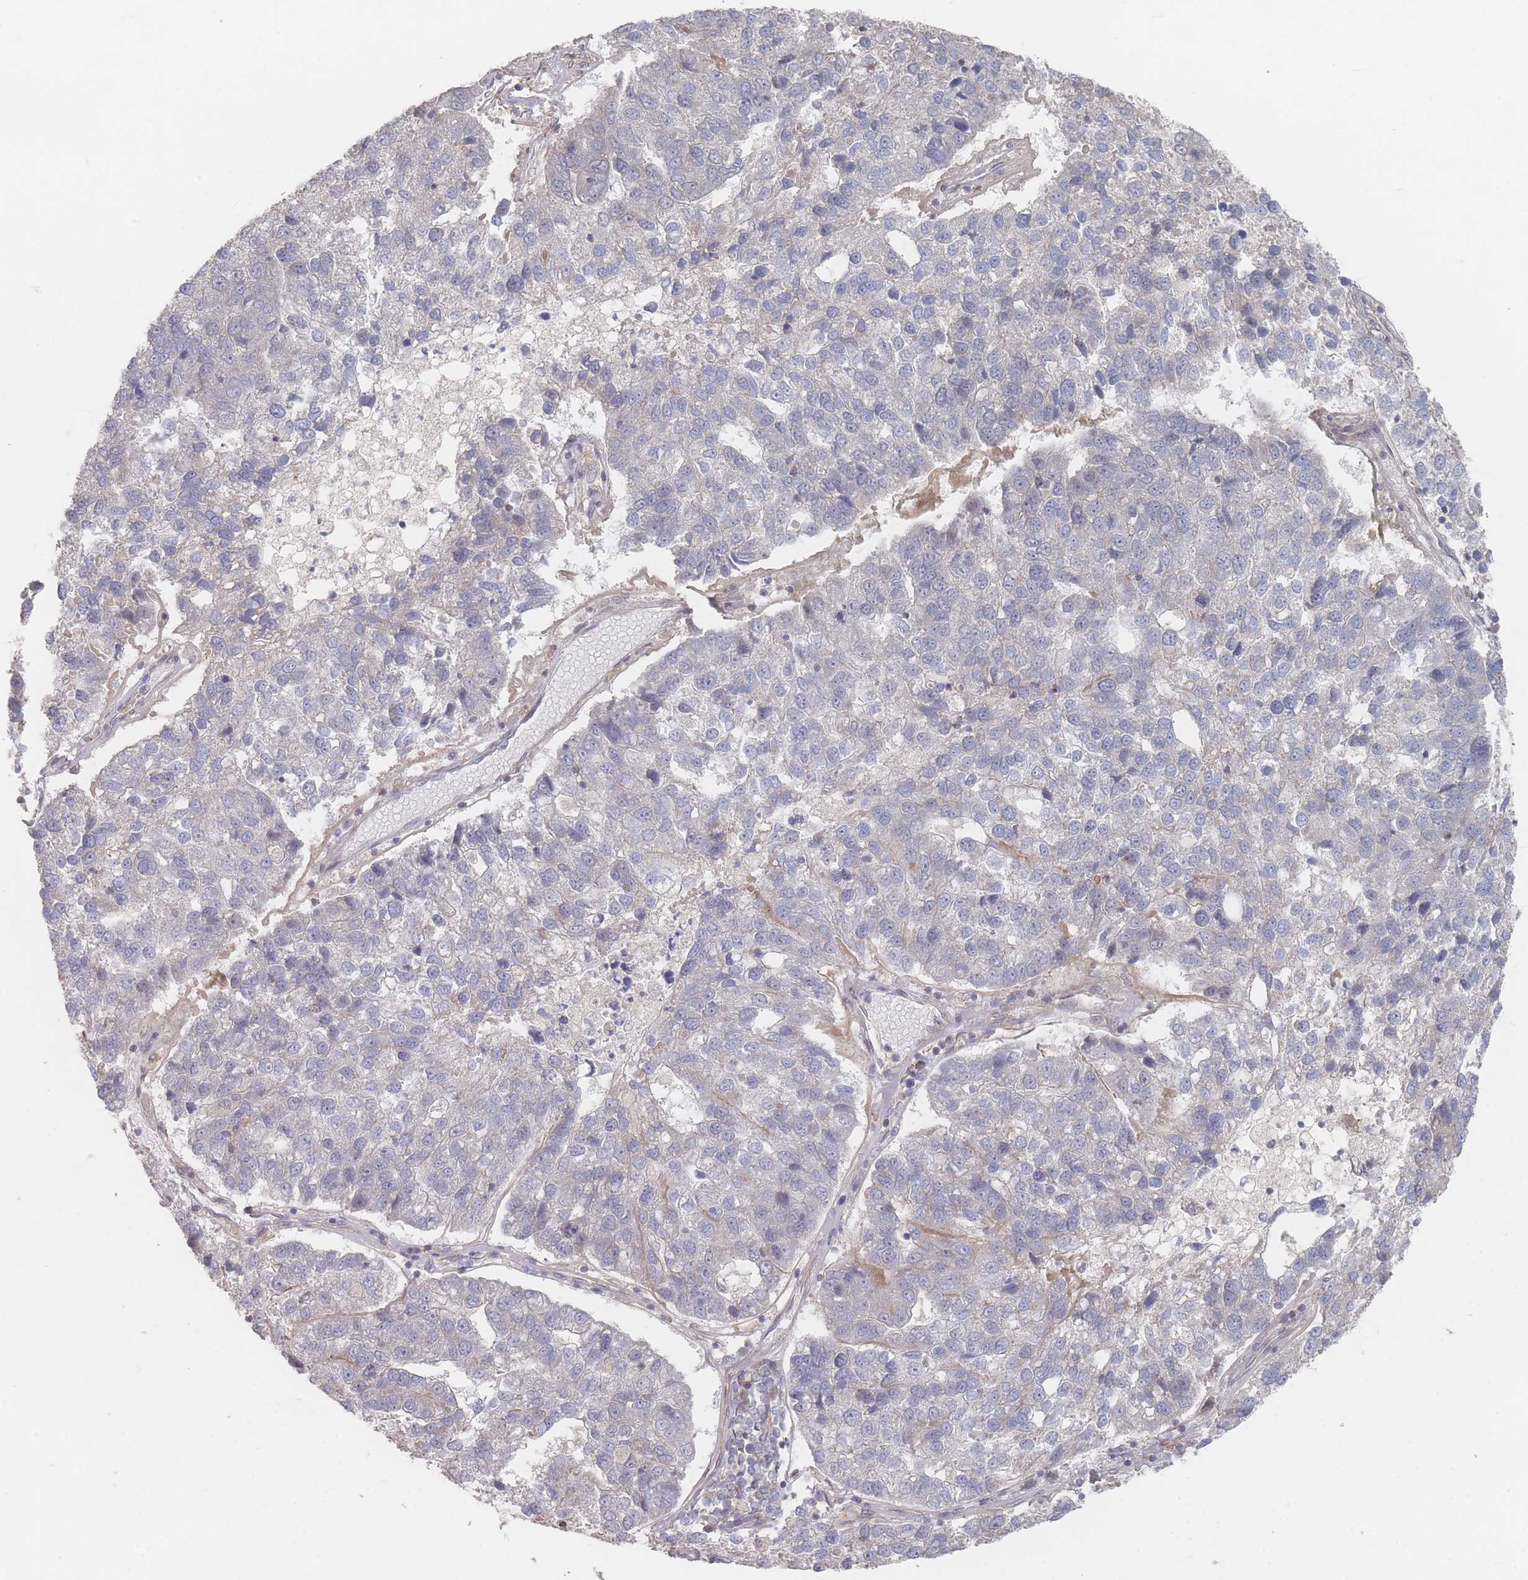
{"staining": {"intensity": "negative", "quantity": "none", "location": "none"}, "tissue": "pancreatic cancer", "cell_type": "Tumor cells", "image_type": "cancer", "snomed": [{"axis": "morphology", "description": "Adenocarcinoma, NOS"}, {"axis": "topography", "description": "Pancreas"}], "caption": "Protein analysis of pancreatic cancer (adenocarcinoma) displays no significant expression in tumor cells.", "gene": "GLE1", "patient": {"sex": "female", "age": 61}}